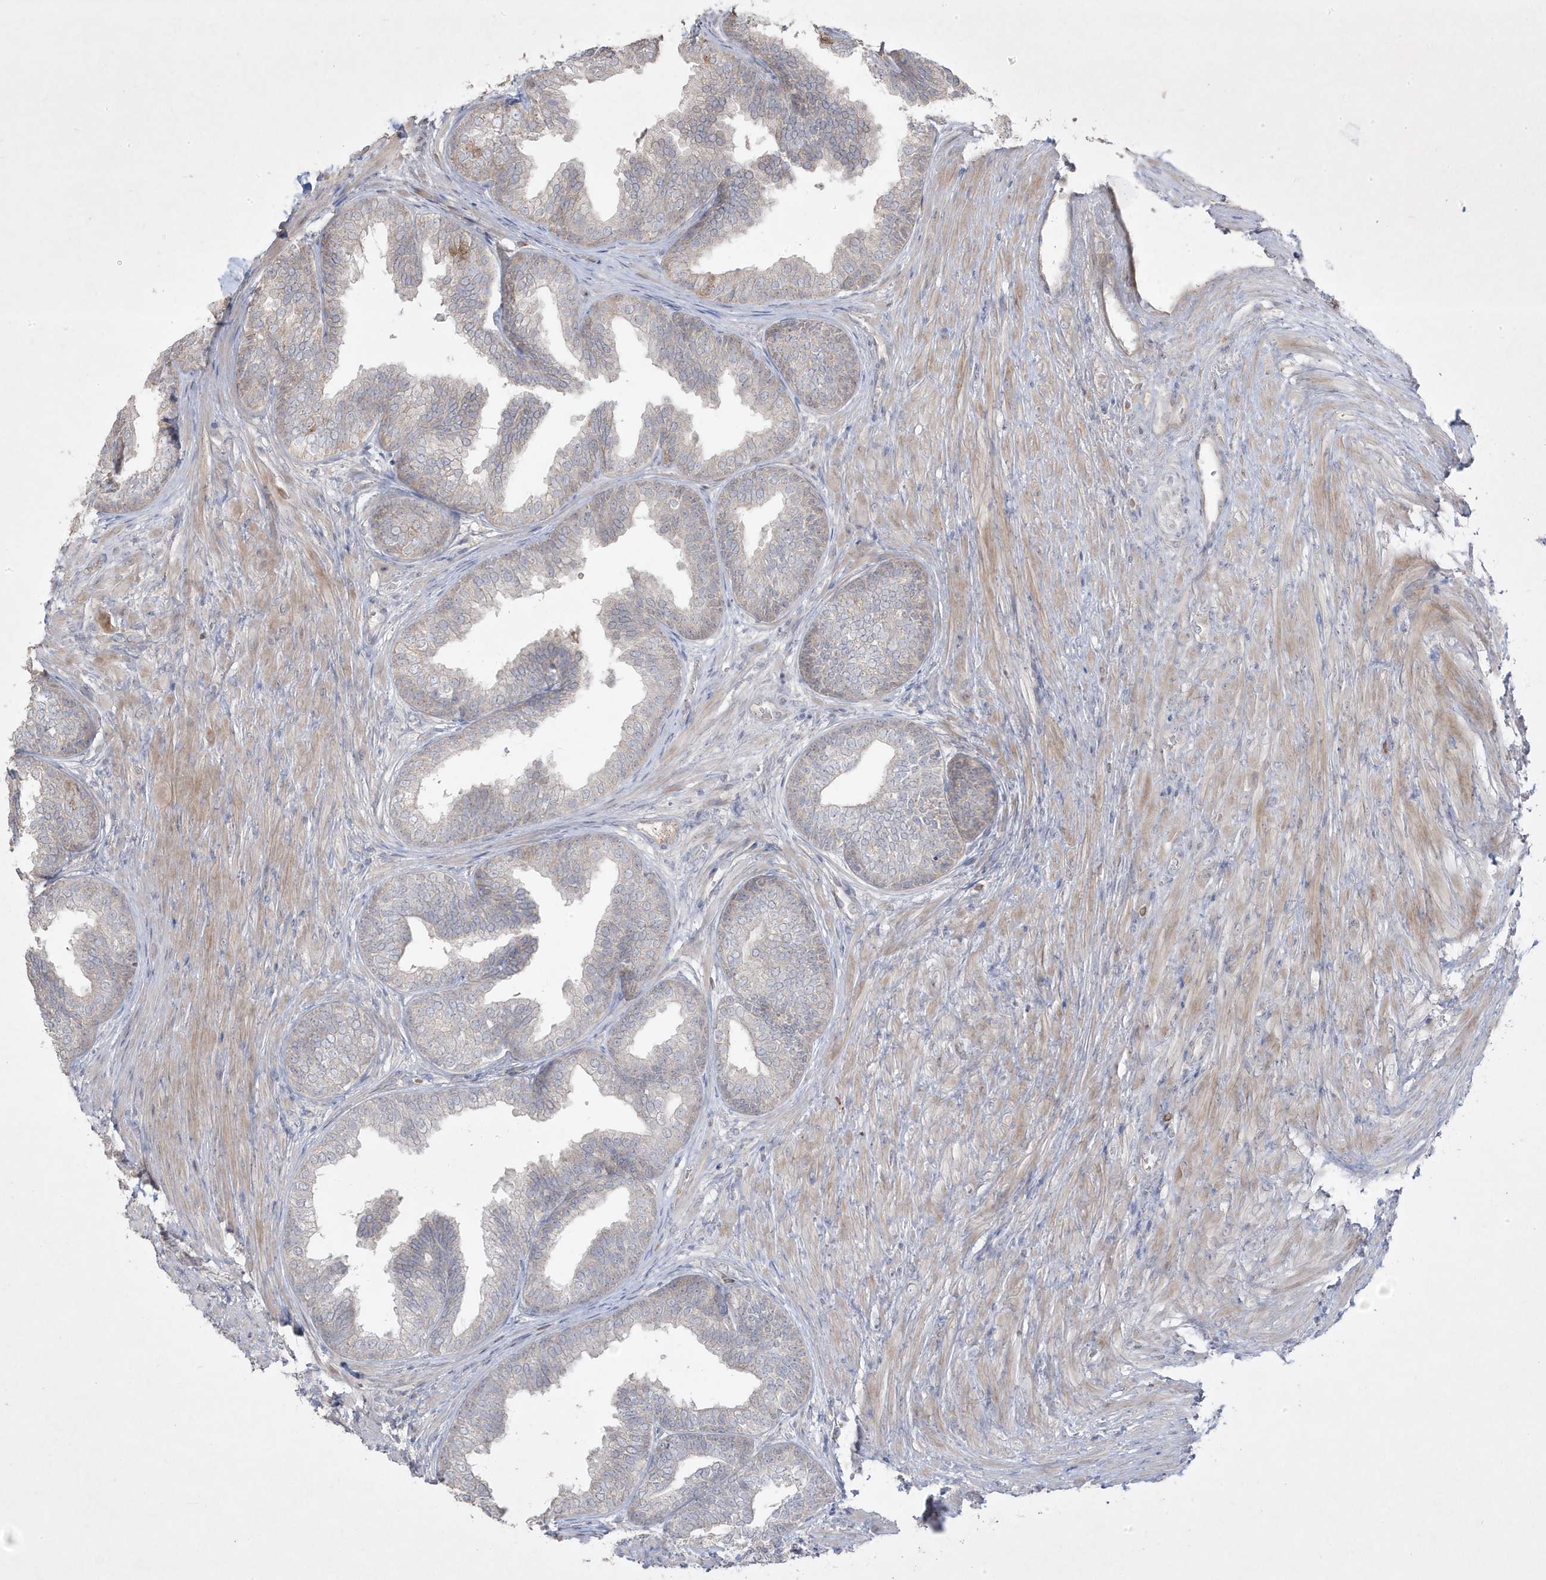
{"staining": {"intensity": "negative", "quantity": "none", "location": "none"}, "tissue": "prostate", "cell_type": "Glandular cells", "image_type": "normal", "snomed": [{"axis": "morphology", "description": "Normal tissue, NOS"}, {"axis": "topography", "description": "Prostate"}], "caption": "The image reveals no significant positivity in glandular cells of prostate.", "gene": "RGL4", "patient": {"sex": "male", "age": 76}}